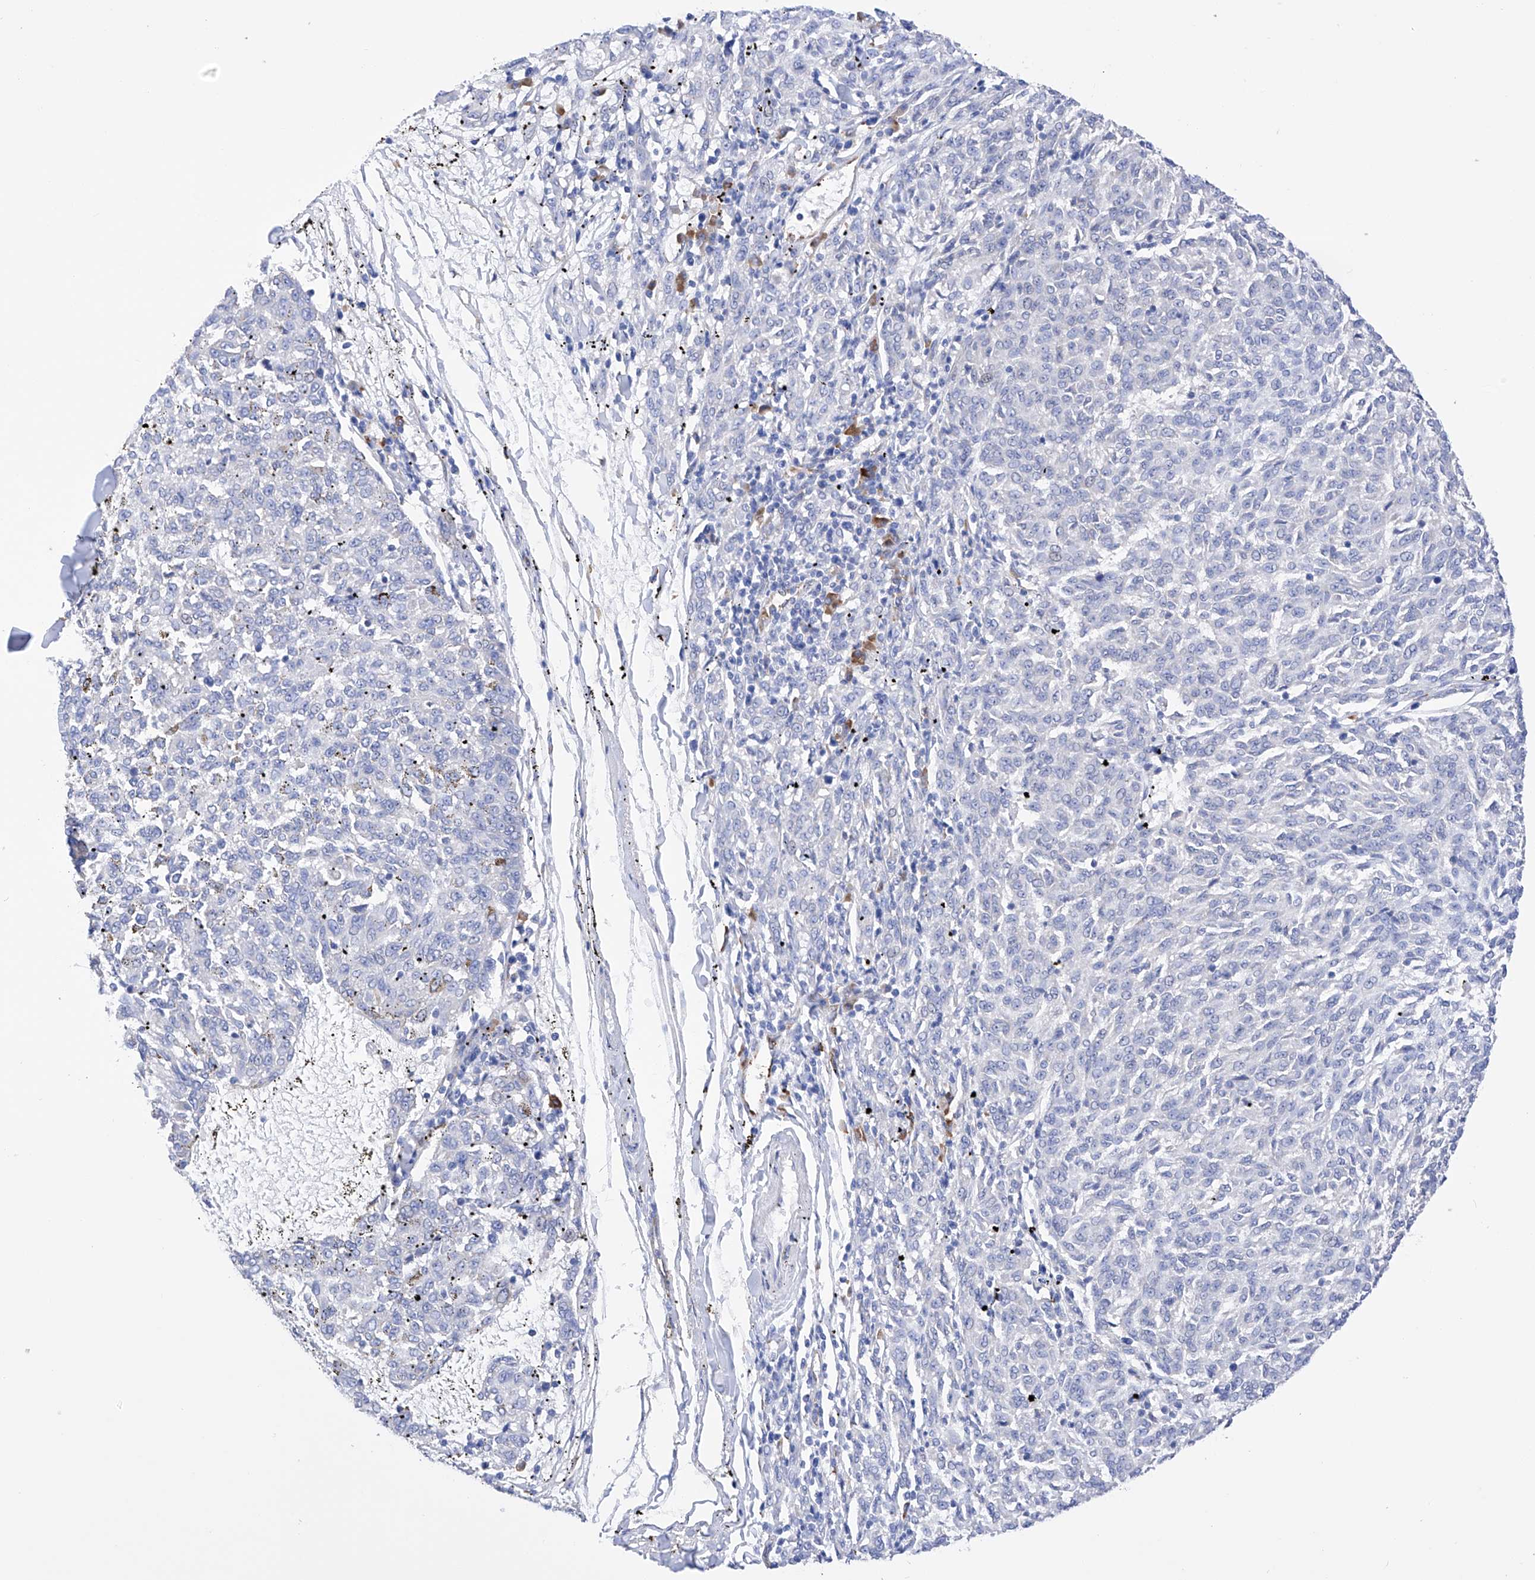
{"staining": {"intensity": "negative", "quantity": "none", "location": "none"}, "tissue": "melanoma", "cell_type": "Tumor cells", "image_type": "cancer", "snomed": [{"axis": "morphology", "description": "Malignant melanoma, NOS"}, {"axis": "topography", "description": "Skin"}], "caption": "Image shows no significant protein staining in tumor cells of melanoma. (DAB (3,3'-diaminobenzidine) immunohistochemistry with hematoxylin counter stain).", "gene": "PDIA5", "patient": {"sex": "female", "age": 72}}